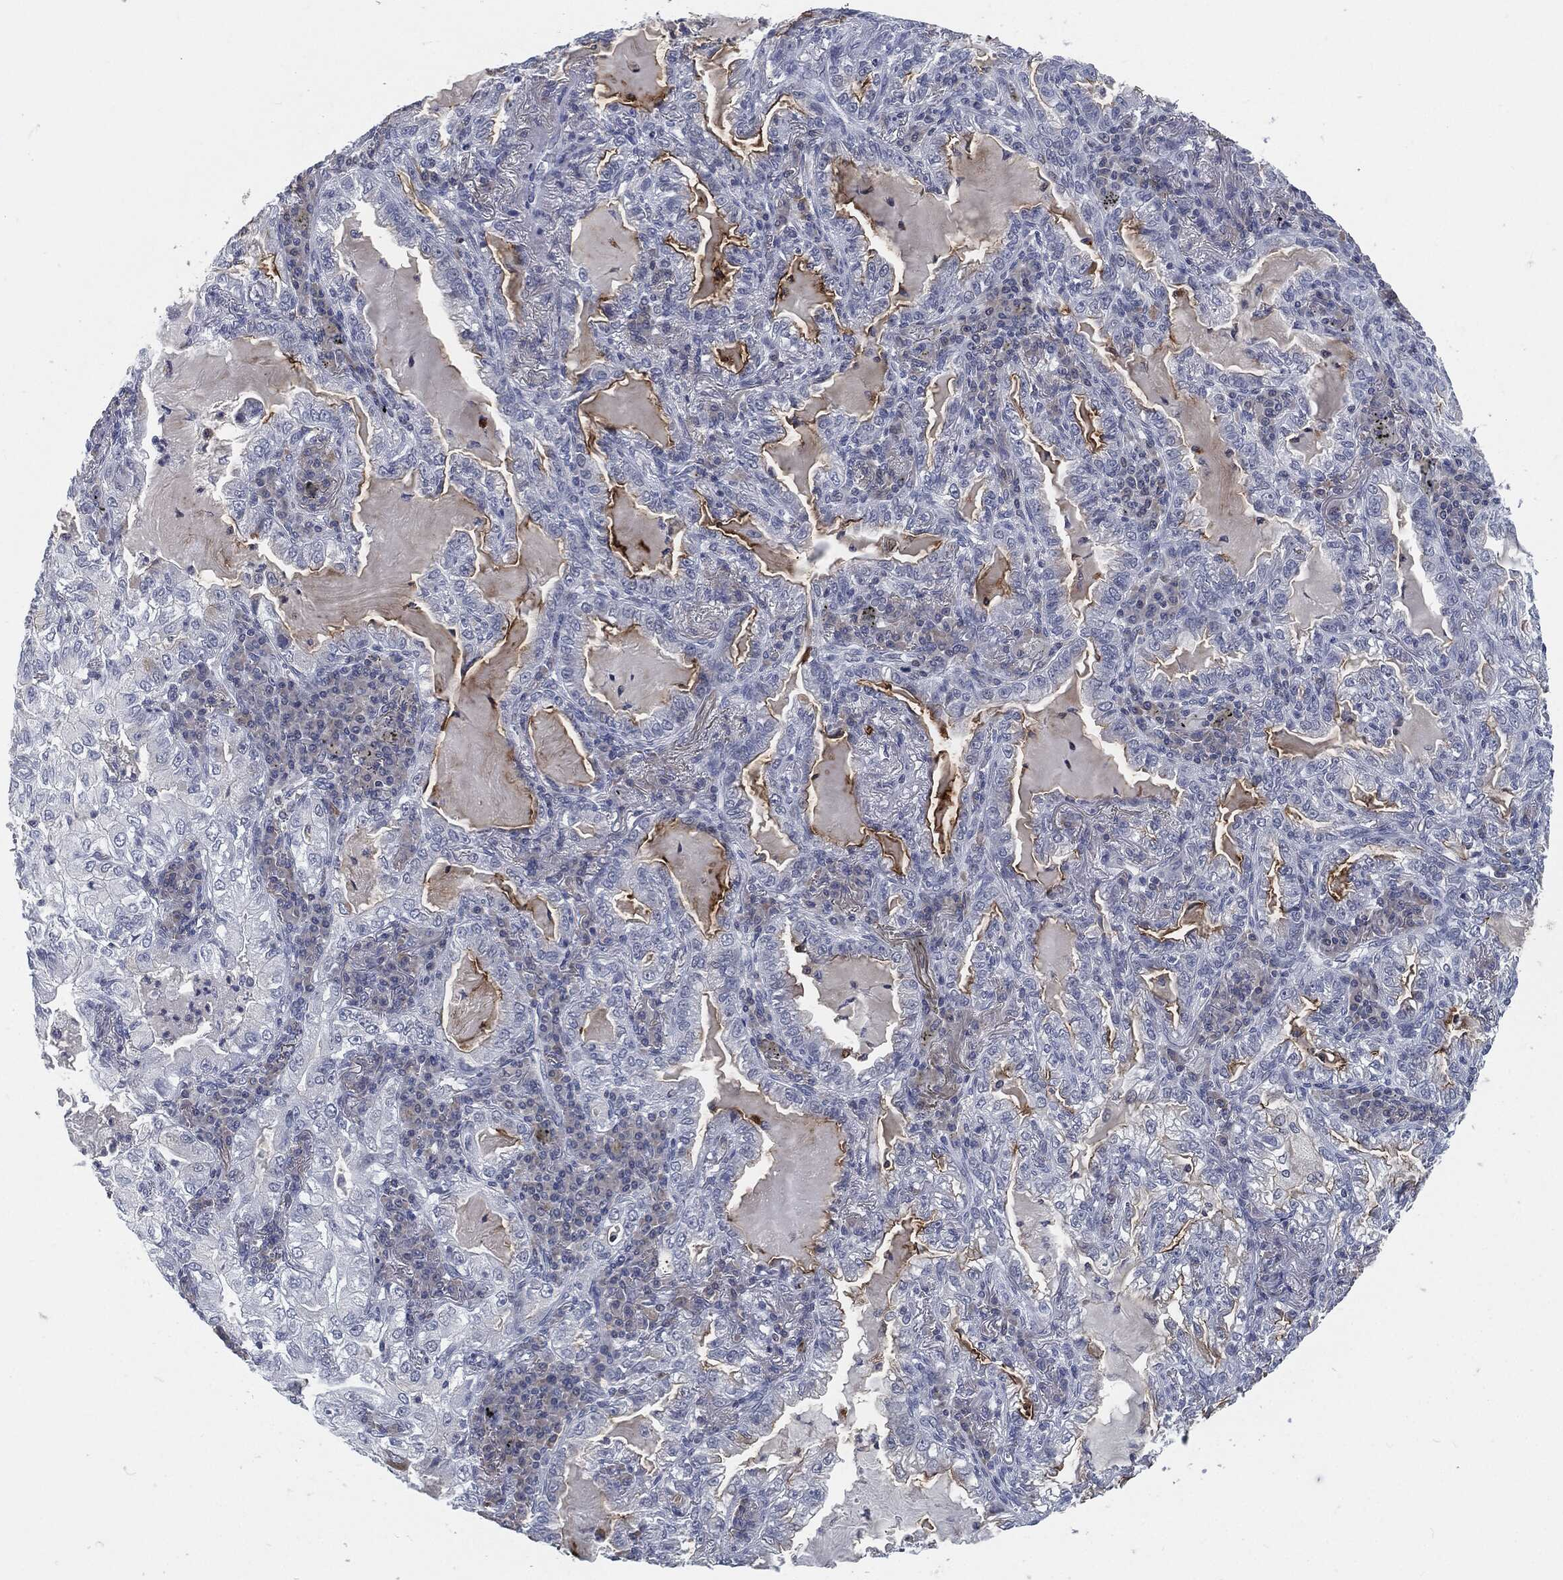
{"staining": {"intensity": "moderate", "quantity": "<25%", "location": "cytoplasmic/membranous"}, "tissue": "lung cancer", "cell_type": "Tumor cells", "image_type": "cancer", "snomed": [{"axis": "morphology", "description": "Adenocarcinoma, NOS"}, {"axis": "topography", "description": "Lung"}], "caption": "Immunohistochemistry staining of adenocarcinoma (lung), which reveals low levels of moderate cytoplasmic/membranous positivity in about <25% of tumor cells indicating moderate cytoplasmic/membranous protein staining. The staining was performed using DAB (brown) for protein detection and nuclei were counterstained in hematoxylin (blue).", "gene": "PROM1", "patient": {"sex": "female", "age": 73}}